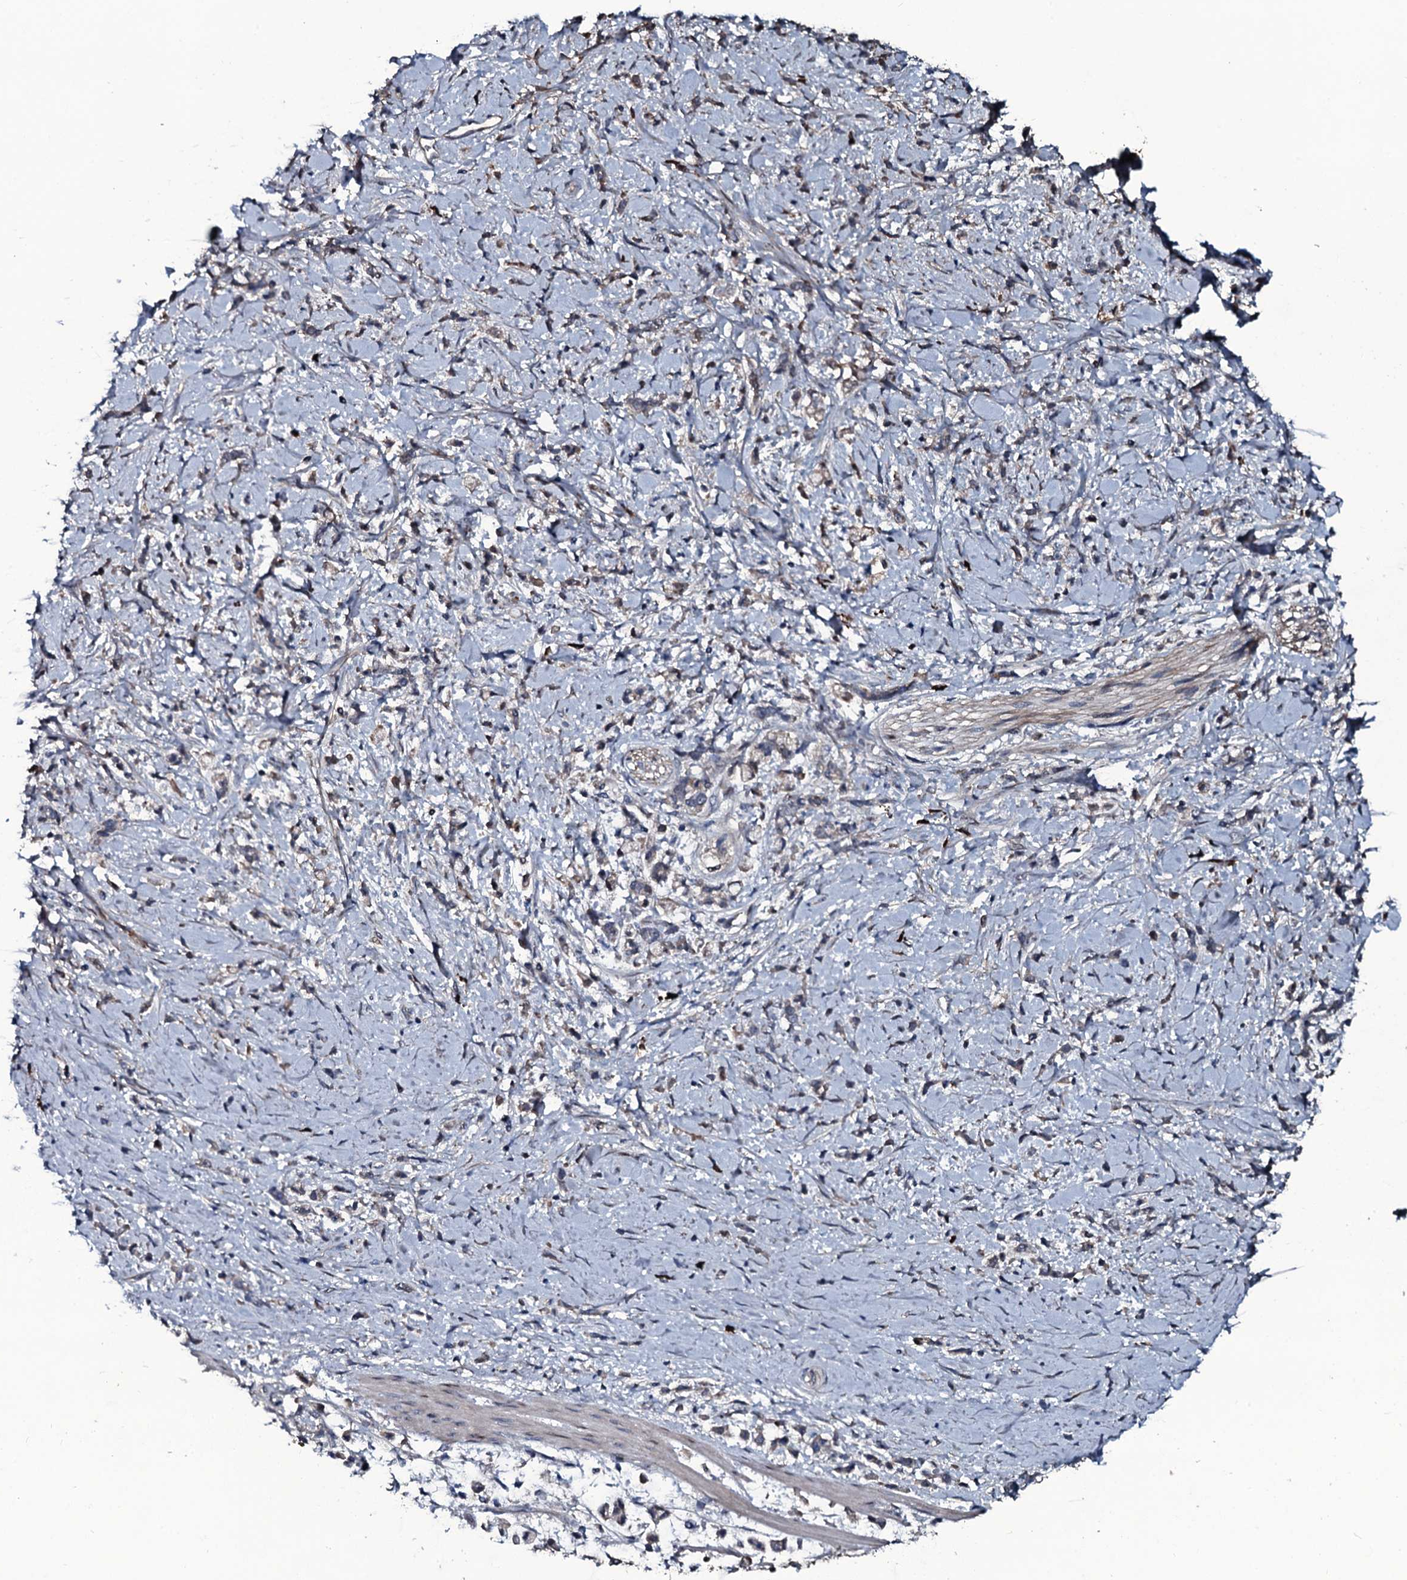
{"staining": {"intensity": "weak", "quantity": "<25%", "location": "cytoplasmic/membranous"}, "tissue": "stomach cancer", "cell_type": "Tumor cells", "image_type": "cancer", "snomed": [{"axis": "morphology", "description": "Adenocarcinoma, NOS"}, {"axis": "topography", "description": "Stomach"}], "caption": "An image of human stomach adenocarcinoma is negative for staining in tumor cells. Brightfield microscopy of immunohistochemistry (IHC) stained with DAB (3,3'-diaminobenzidine) (brown) and hematoxylin (blue), captured at high magnification.", "gene": "LYG2", "patient": {"sex": "female", "age": 60}}